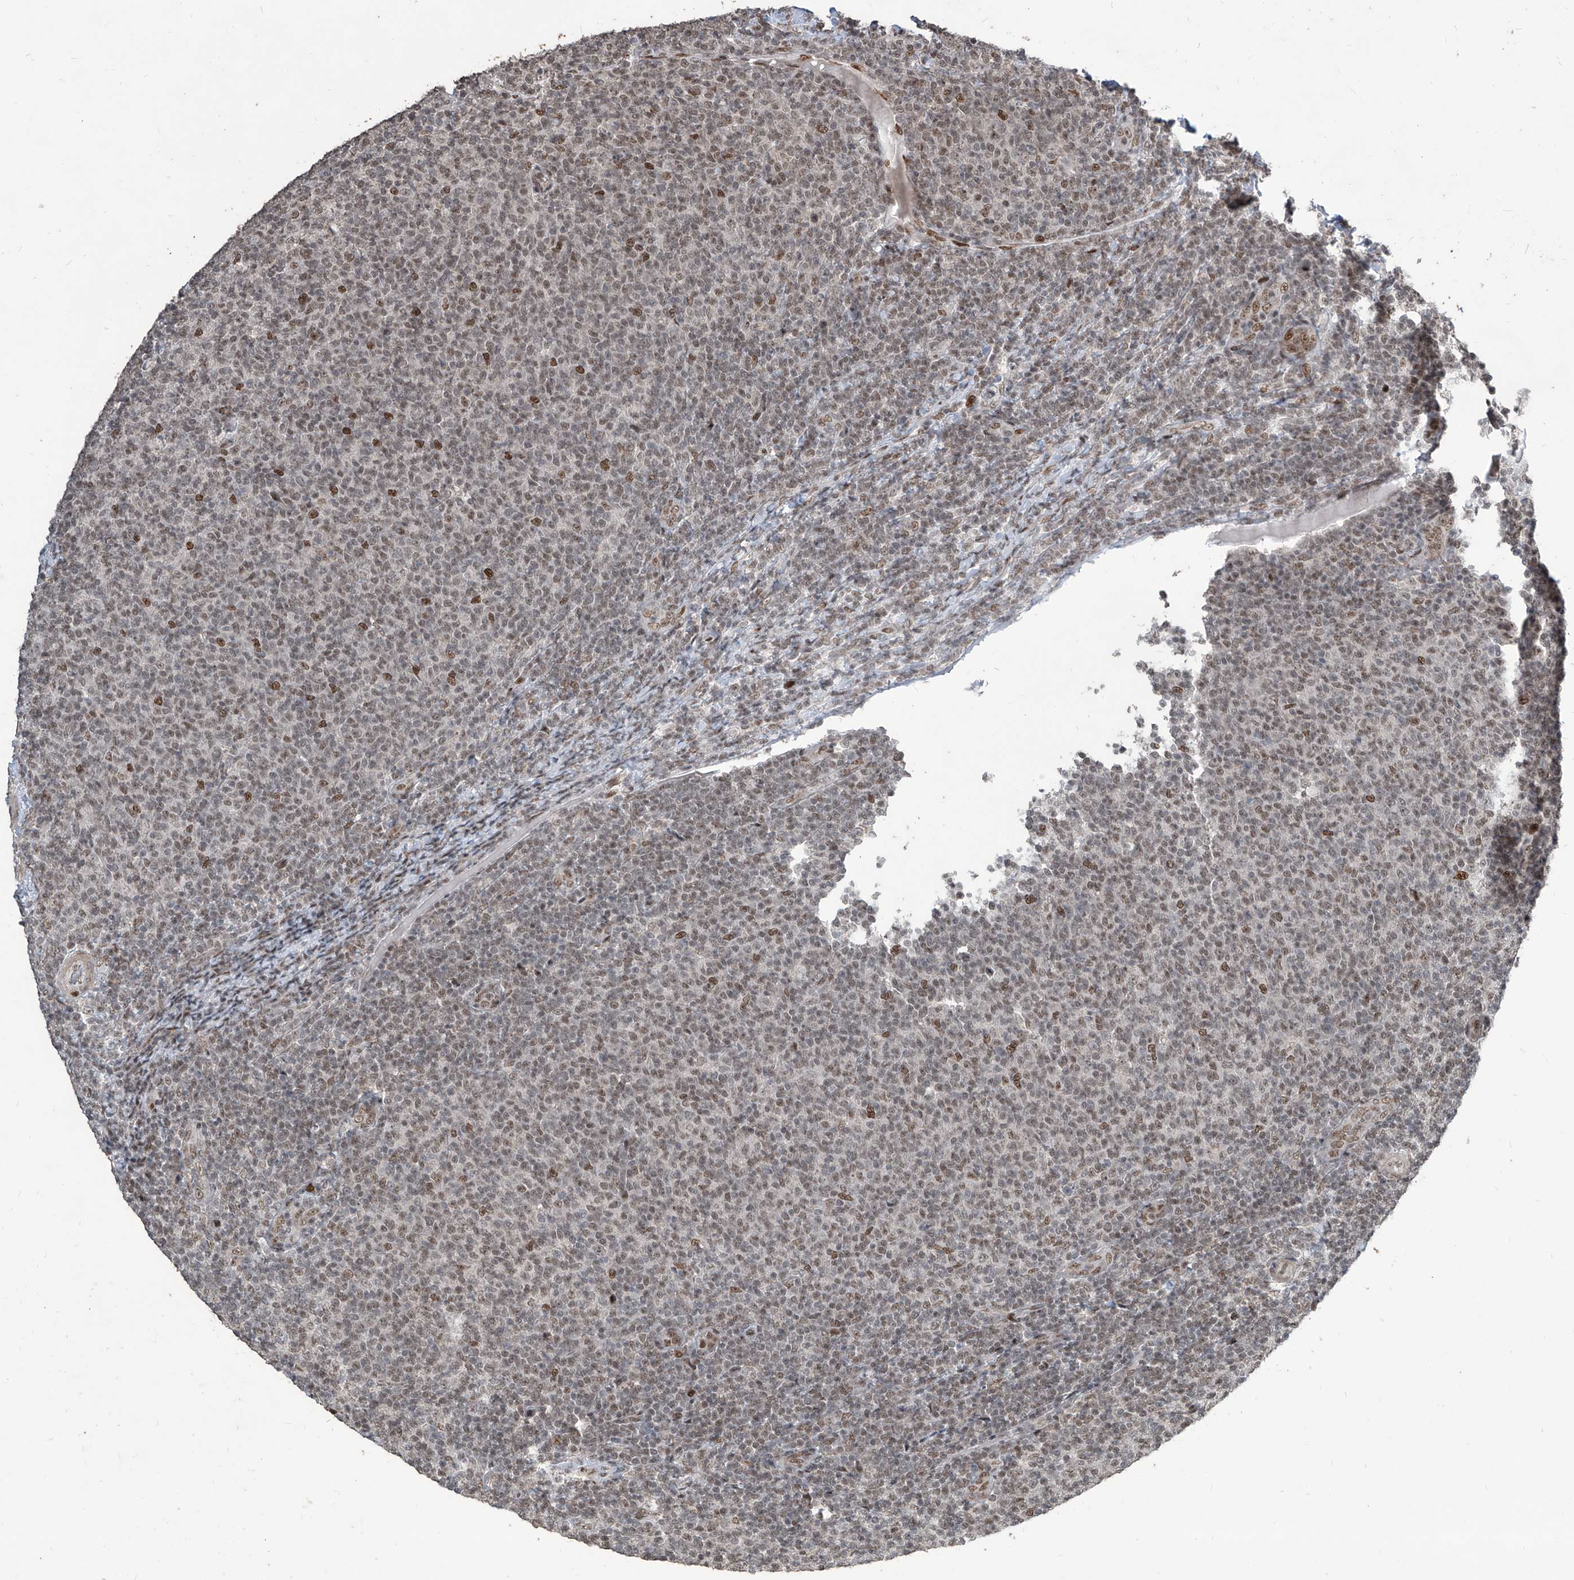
{"staining": {"intensity": "weak", "quantity": ">75%", "location": "nuclear"}, "tissue": "lymphoma", "cell_type": "Tumor cells", "image_type": "cancer", "snomed": [{"axis": "morphology", "description": "Malignant lymphoma, non-Hodgkin's type, Low grade"}, {"axis": "topography", "description": "Lymph node"}], "caption": "Human low-grade malignant lymphoma, non-Hodgkin's type stained with a brown dye exhibits weak nuclear positive staining in about >75% of tumor cells.", "gene": "IRF2", "patient": {"sex": "male", "age": 66}}